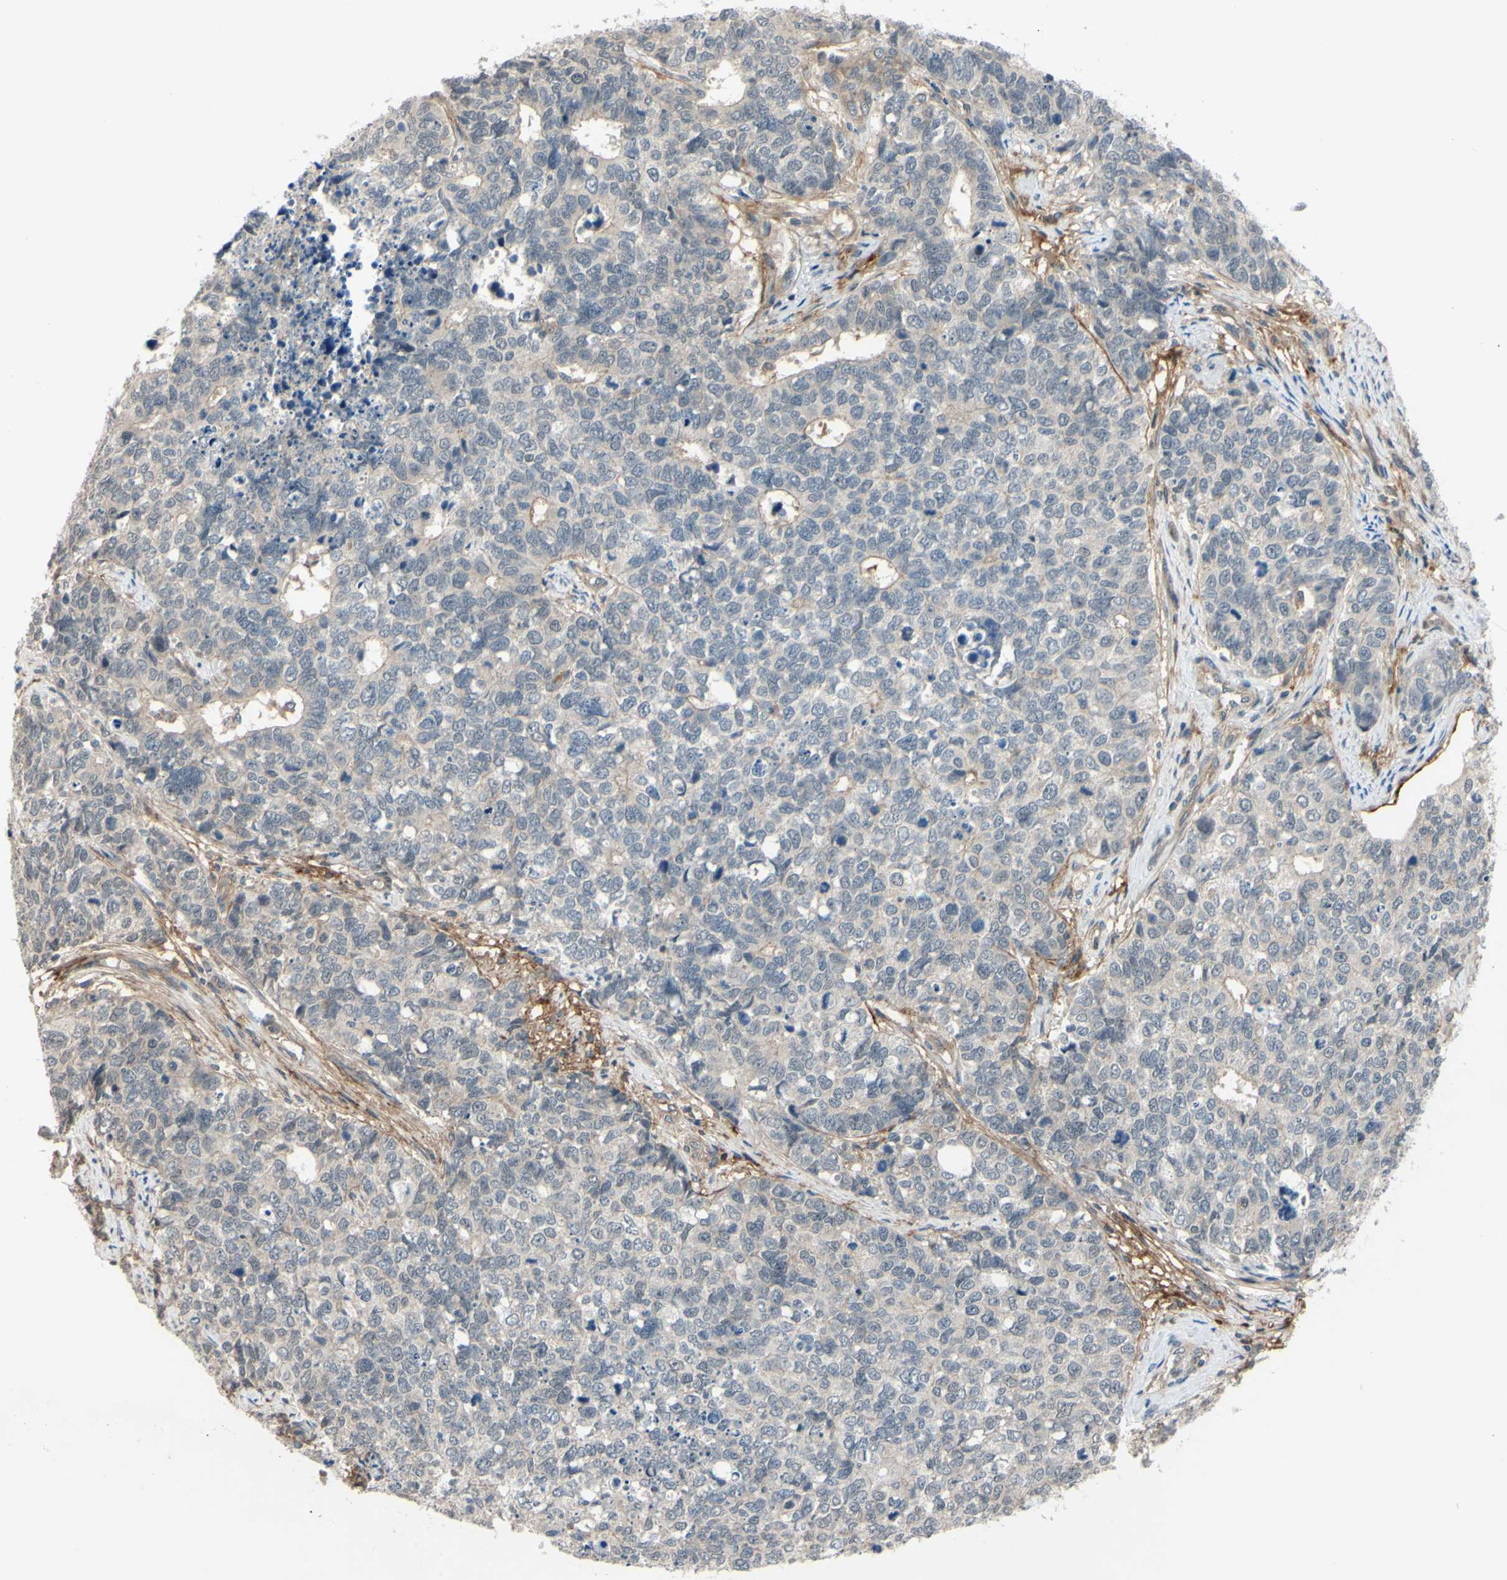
{"staining": {"intensity": "weak", "quantity": ">75%", "location": "cytoplasmic/membranous"}, "tissue": "cervical cancer", "cell_type": "Tumor cells", "image_type": "cancer", "snomed": [{"axis": "morphology", "description": "Squamous cell carcinoma, NOS"}, {"axis": "topography", "description": "Cervix"}], "caption": "A low amount of weak cytoplasmic/membranous expression is present in about >75% of tumor cells in cervical squamous cell carcinoma tissue. (IHC, brightfield microscopy, high magnification).", "gene": "COMMD9", "patient": {"sex": "female", "age": 63}}